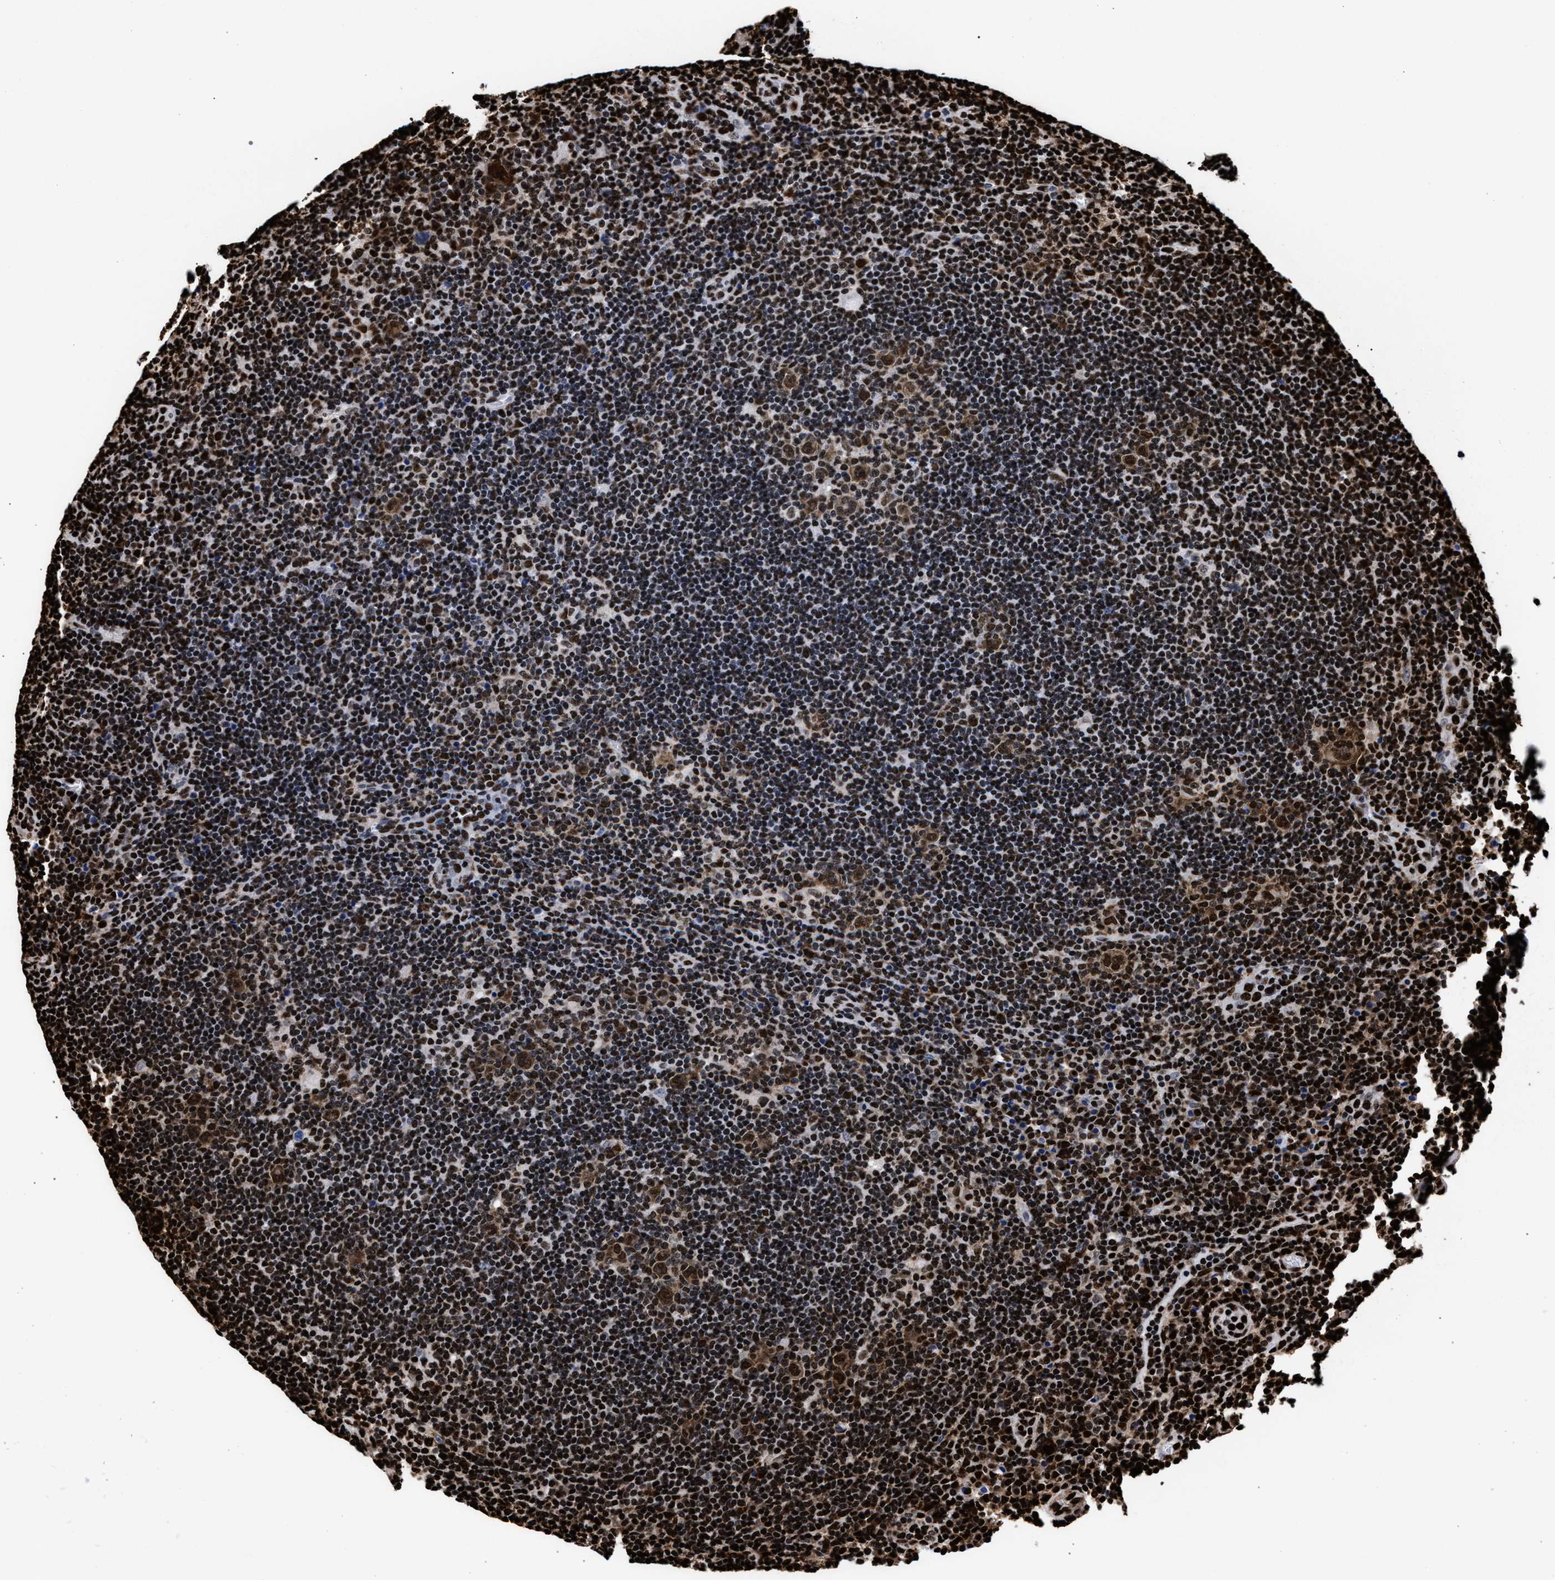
{"staining": {"intensity": "strong", "quantity": ">75%", "location": "cytoplasmic/membranous,nuclear"}, "tissue": "lymphoma", "cell_type": "Tumor cells", "image_type": "cancer", "snomed": [{"axis": "morphology", "description": "Hodgkin's disease, NOS"}, {"axis": "topography", "description": "Lymph node"}], "caption": "The histopathology image shows staining of Hodgkin's disease, revealing strong cytoplasmic/membranous and nuclear protein expression (brown color) within tumor cells.", "gene": "HNRNPA1", "patient": {"sex": "female", "age": 57}}